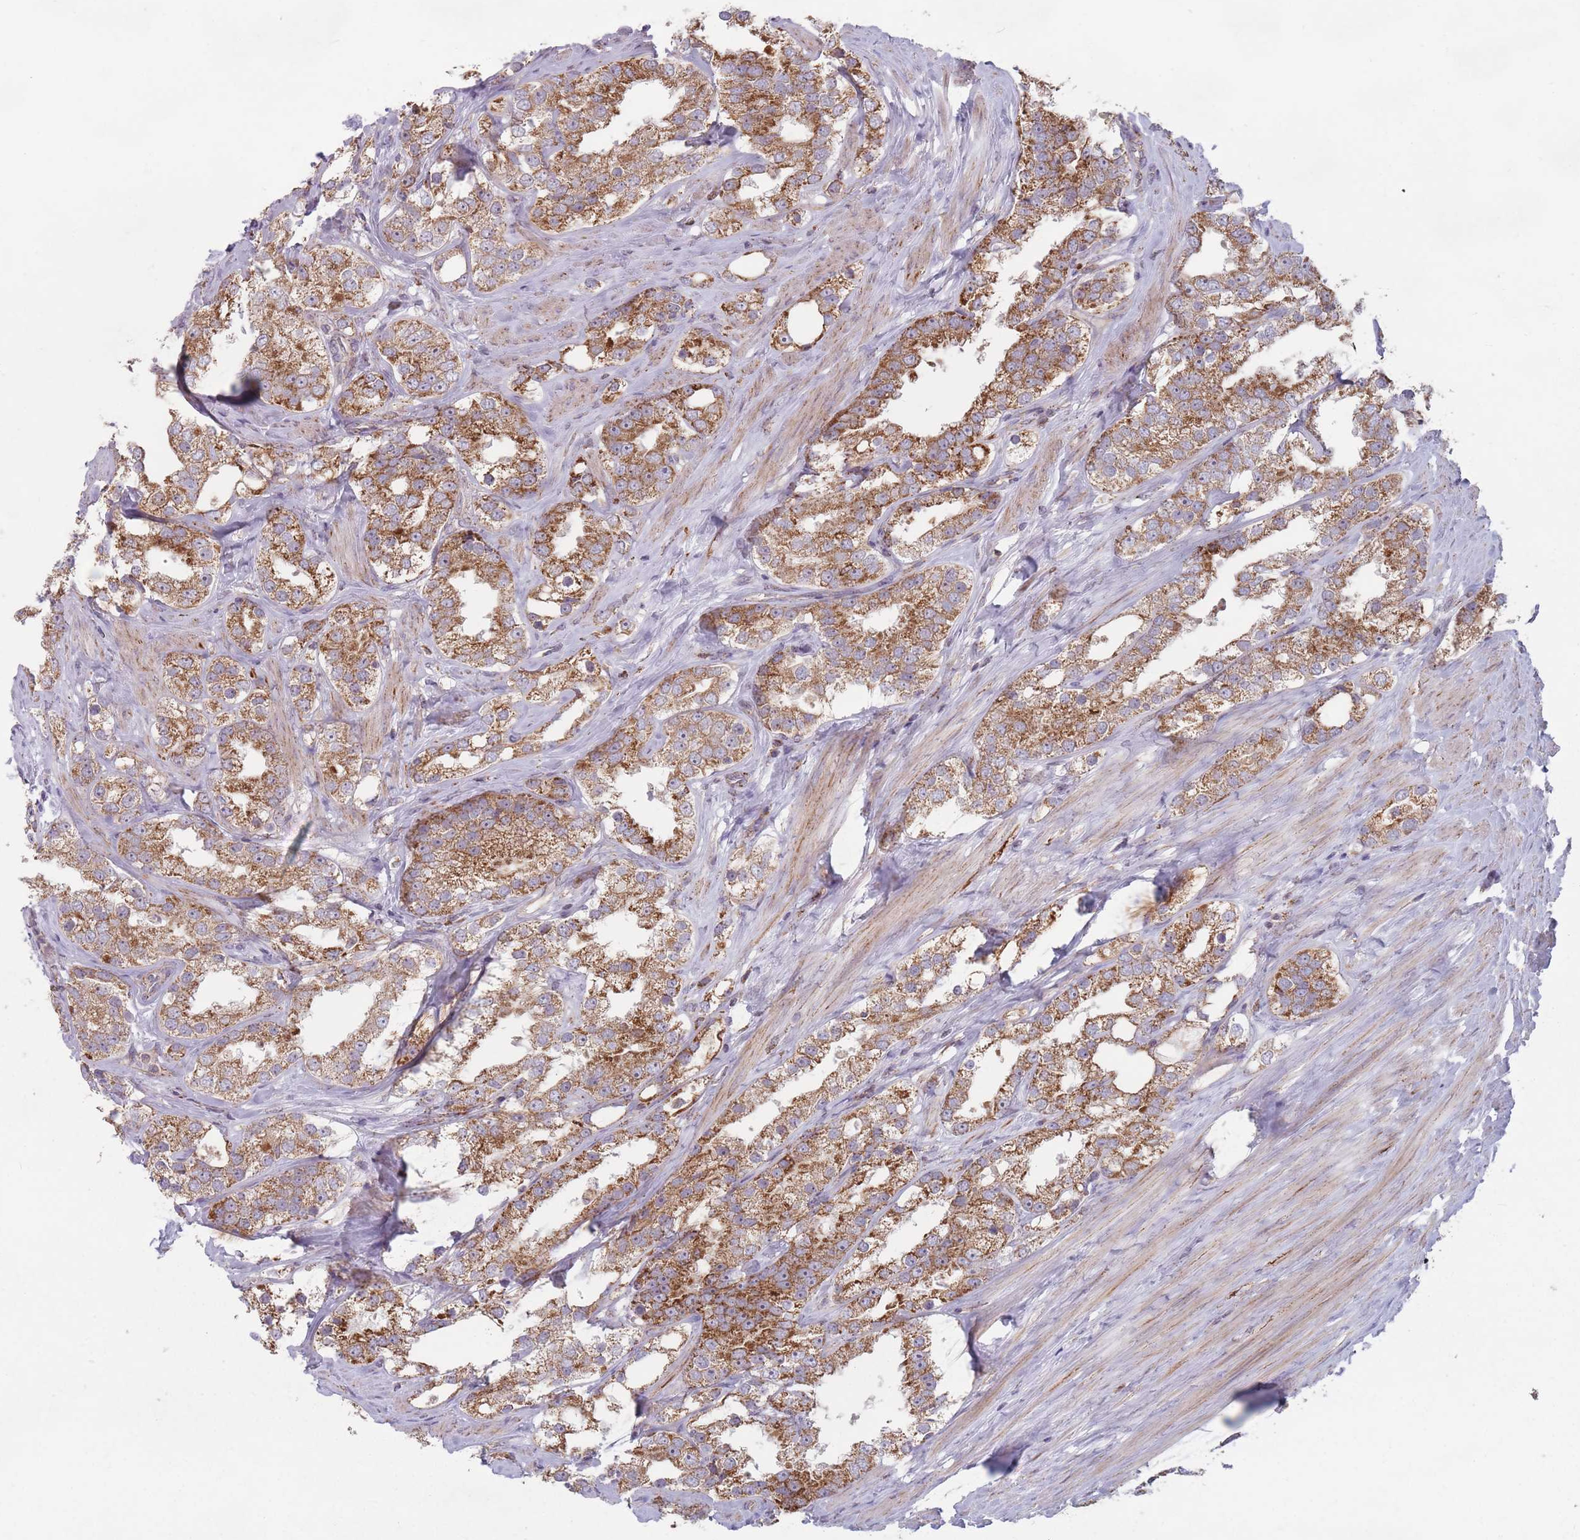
{"staining": {"intensity": "moderate", "quantity": ">75%", "location": "cytoplasmic/membranous"}, "tissue": "prostate cancer", "cell_type": "Tumor cells", "image_type": "cancer", "snomed": [{"axis": "morphology", "description": "Adenocarcinoma, NOS"}, {"axis": "topography", "description": "Prostate"}], "caption": "Protein expression analysis of human prostate adenocarcinoma reveals moderate cytoplasmic/membranous positivity in about >75% of tumor cells.", "gene": "OR10Q1", "patient": {"sex": "male", "age": 79}}